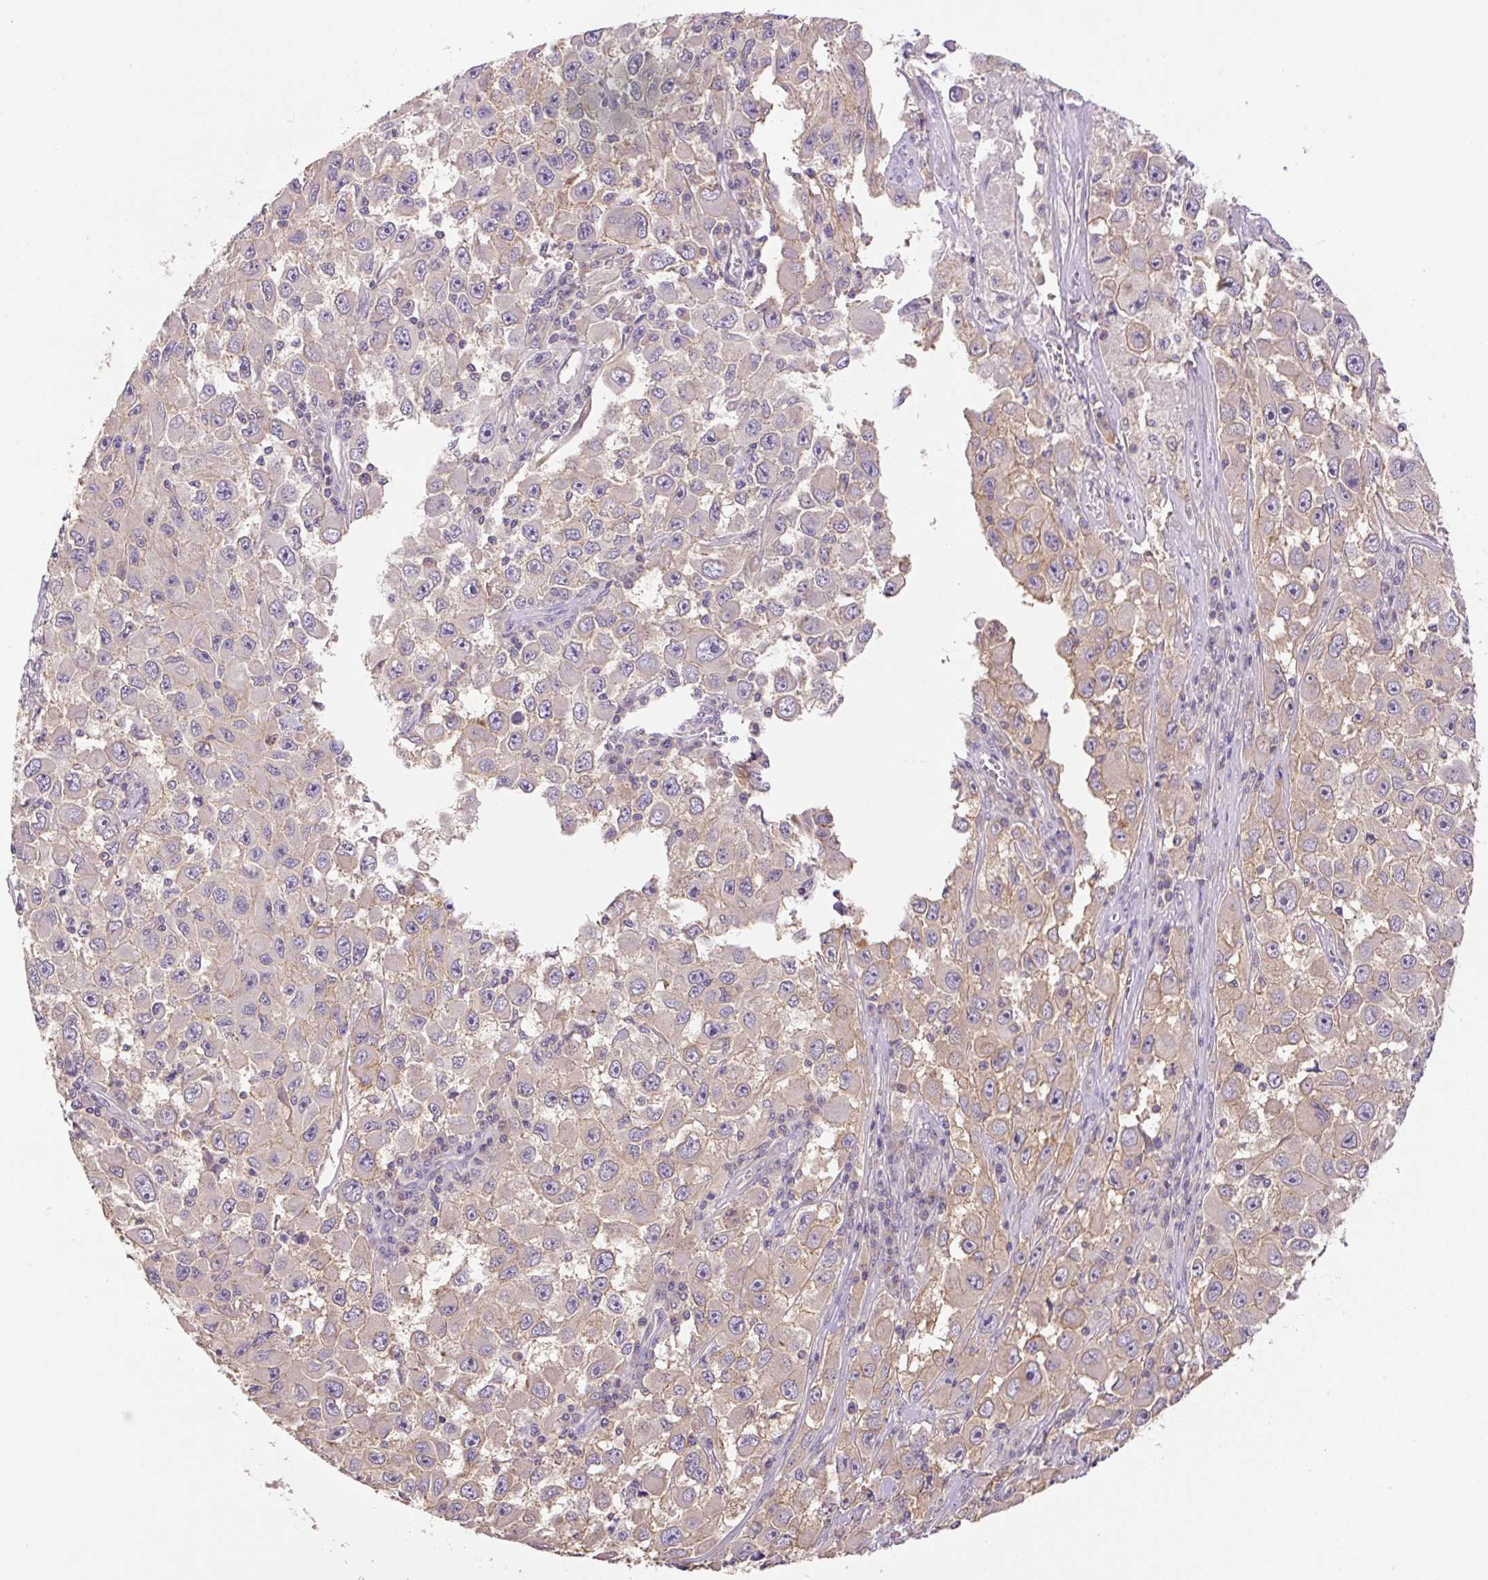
{"staining": {"intensity": "weak", "quantity": "<25%", "location": "cytoplasmic/membranous"}, "tissue": "melanoma", "cell_type": "Tumor cells", "image_type": "cancer", "snomed": [{"axis": "morphology", "description": "Malignant melanoma, Metastatic site"}, {"axis": "topography", "description": "Lymph node"}], "caption": "This is a histopathology image of immunohistochemistry staining of malignant melanoma (metastatic site), which shows no expression in tumor cells.", "gene": "COX8A", "patient": {"sex": "female", "age": 67}}